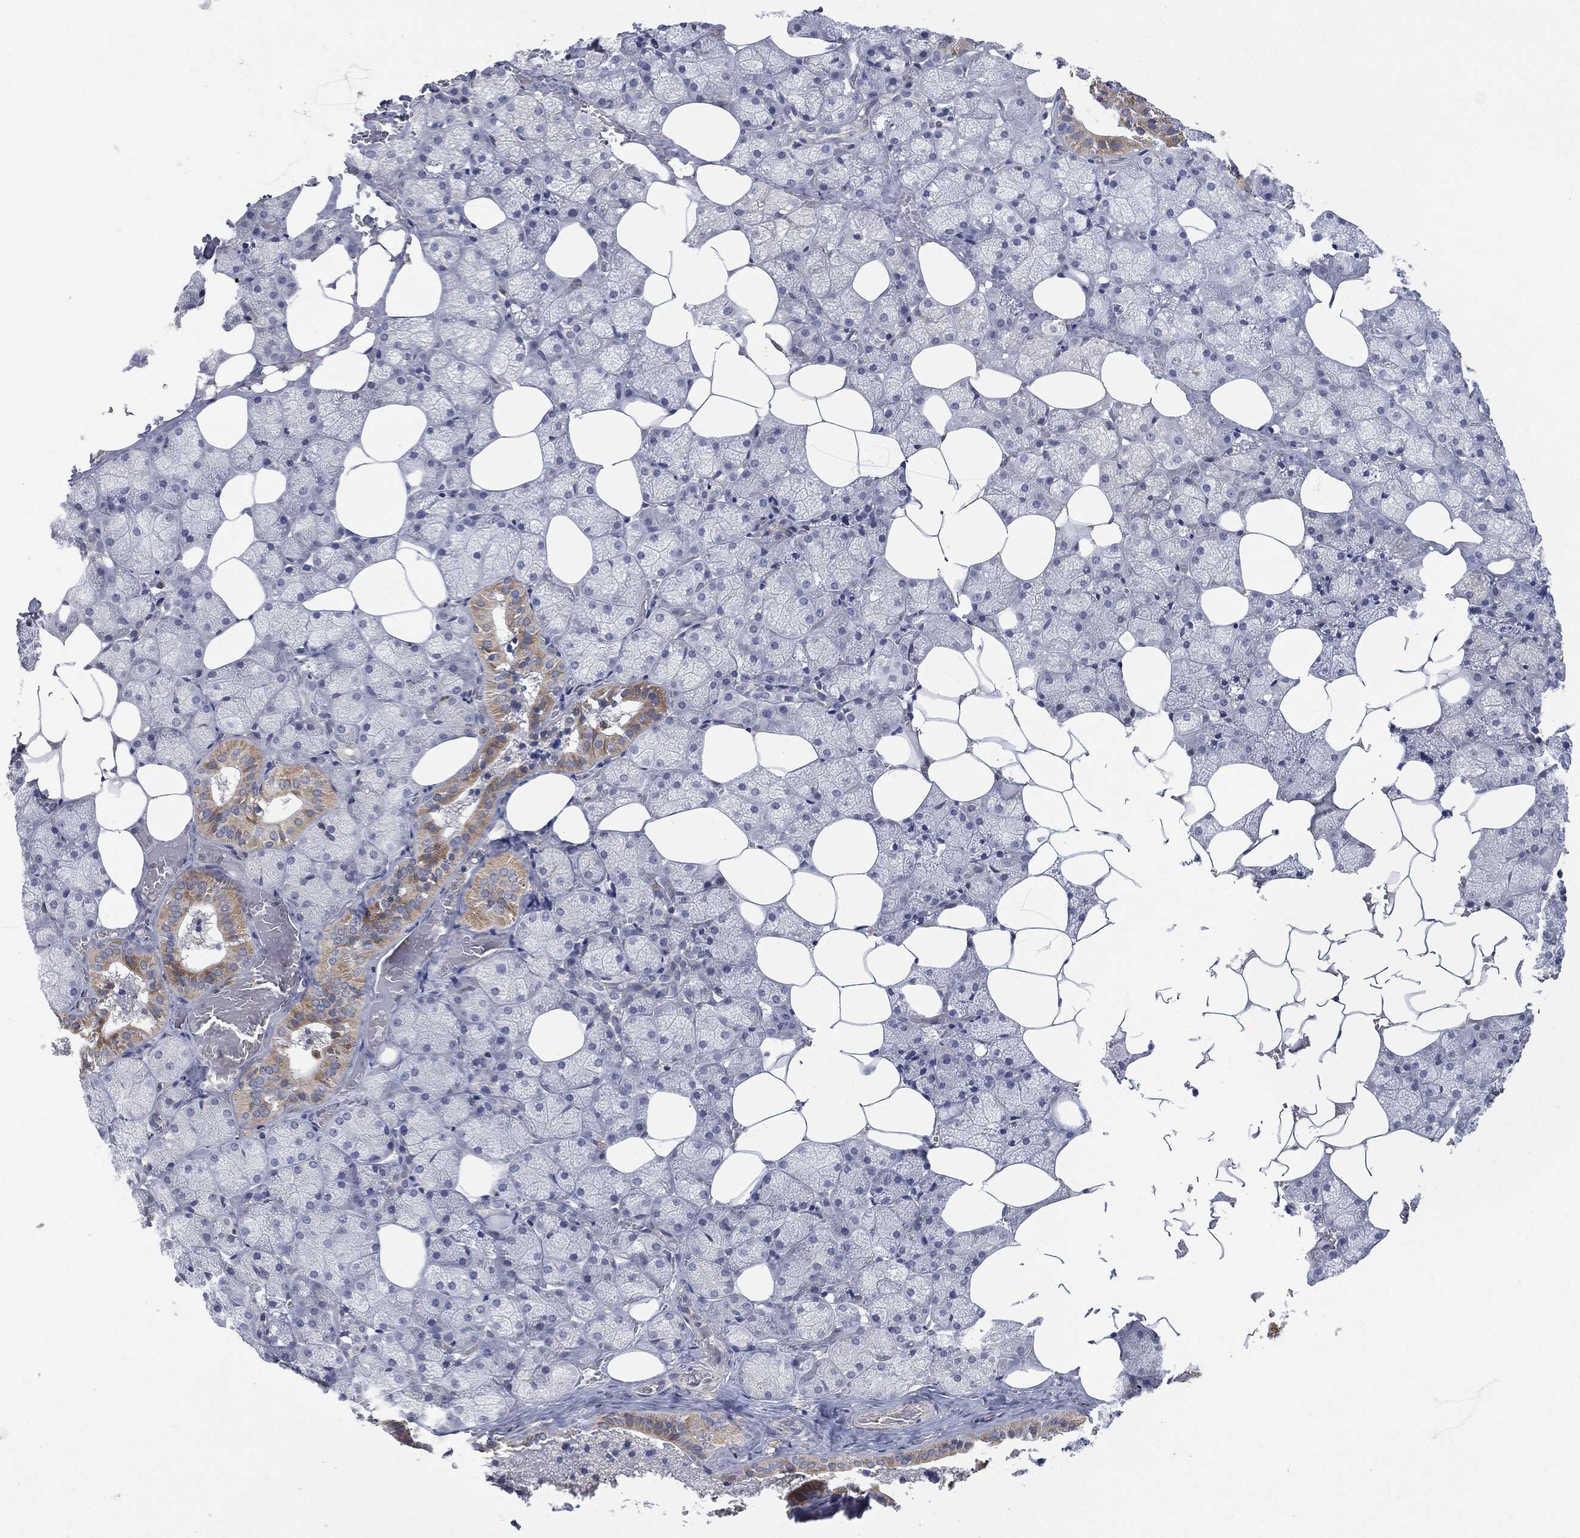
{"staining": {"intensity": "weak", "quantity": "<25%", "location": "cytoplasmic/membranous"}, "tissue": "salivary gland", "cell_type": "Glandular cells", "image_type": "normal", "snomed": [{"axis": "morphology", "description": "Normal tissue, NOS"}, {"axis": "topography", "description": "Salivary gland"}], "caption": "IHC histopathology image of unremarkable human salivary gland stained for a protein (brown), which shows no staining in glandular cells.", "gene": "PSMB10", "patient": {"sex": "male", "age": 38}}